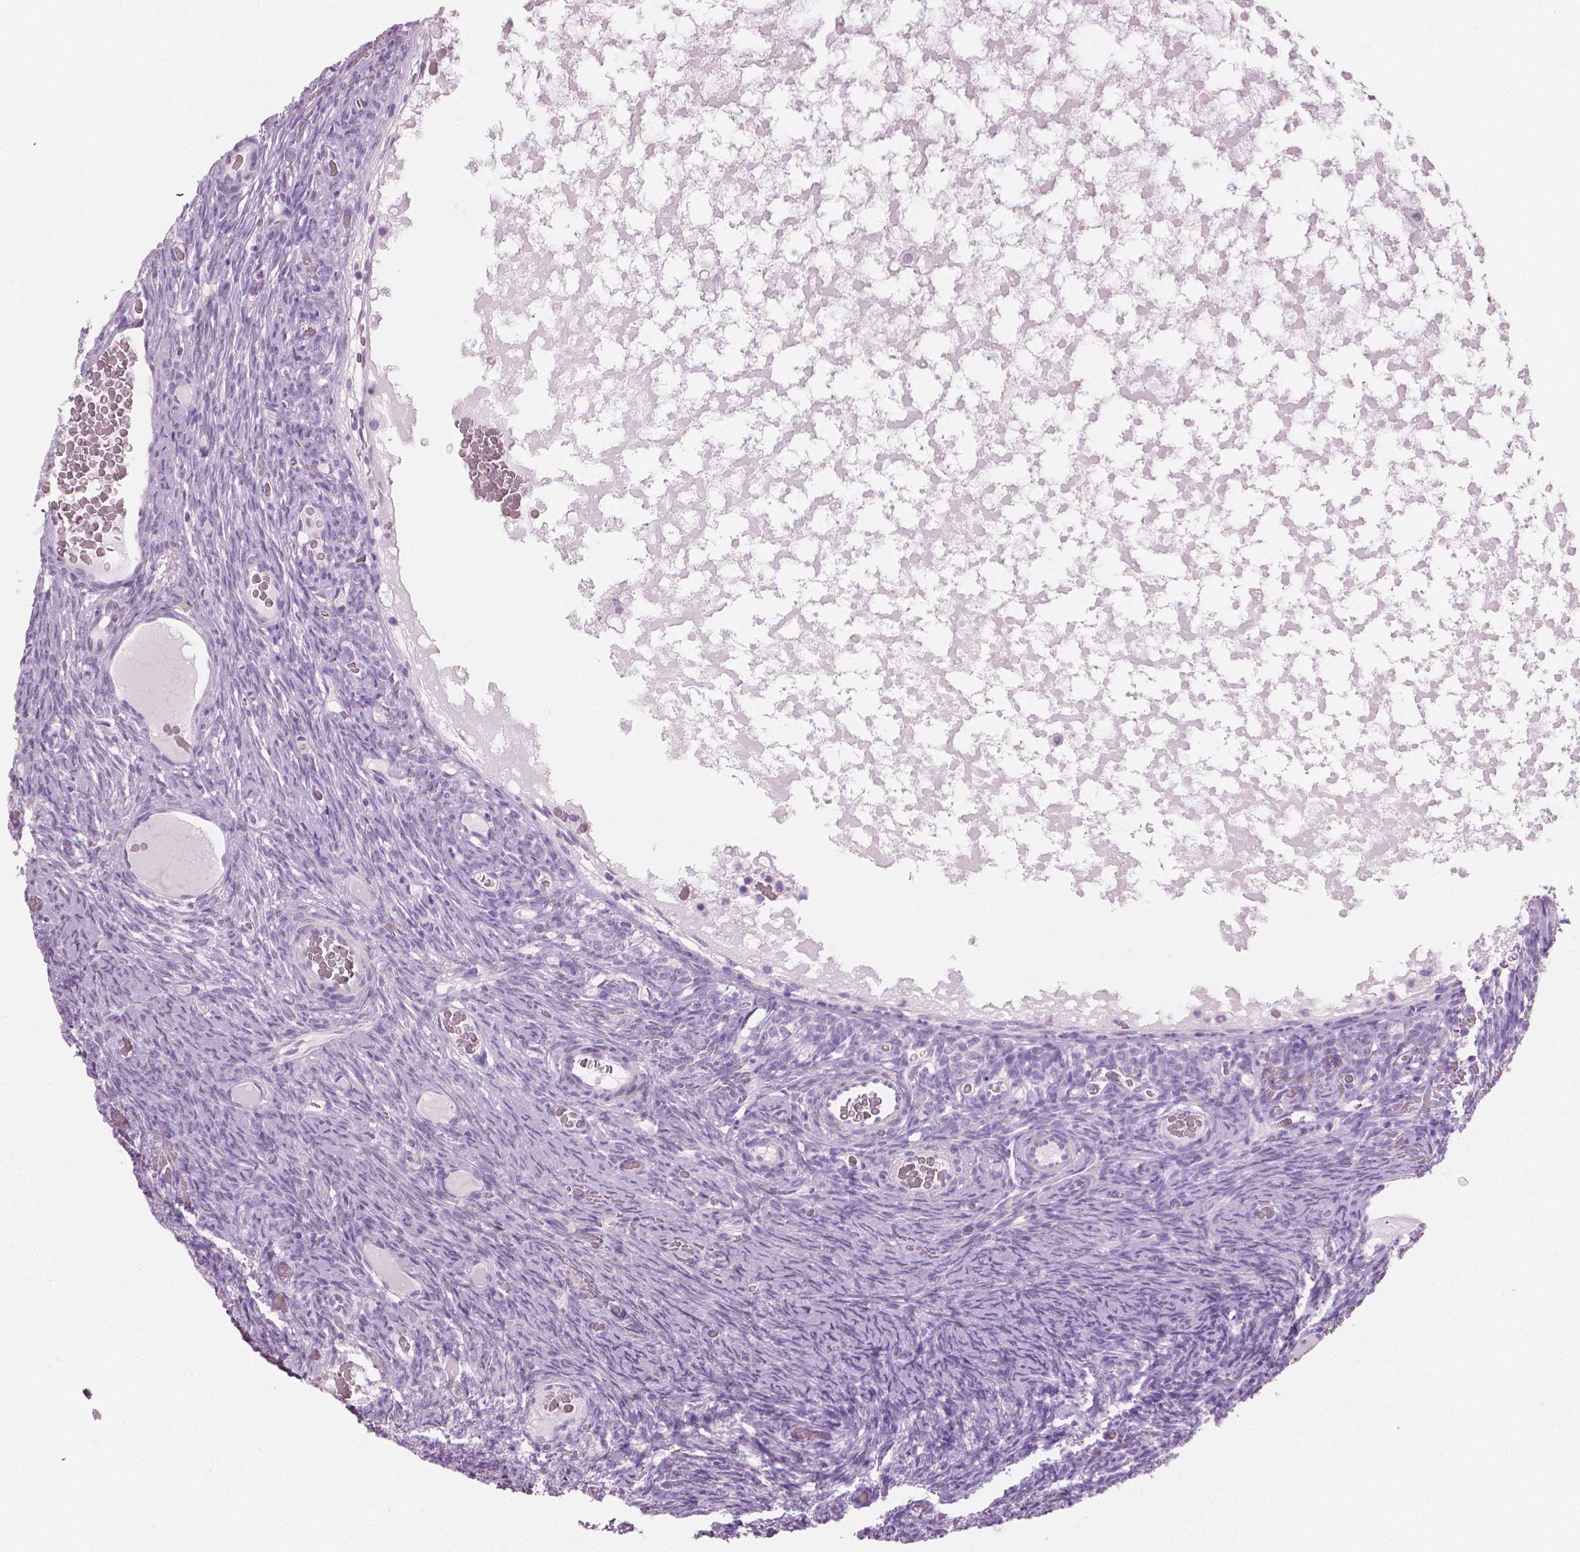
{"staining": {"intensity": "negative", "quantity": "none", "location": "none"}, "tissue": "ovary", "cell_type": "Follicle cells", "image_type": "normal", "snomed": [{"axis": "morphology", "description": "Normal tissue, NOS"}, {"axis": "topography", "description": "Ovary"}], "caption": "The histopathology image demonstrates no staining of follicle cells in benign ovary. (DAB (3,3'-diaminobenzidine) immunohistochemistry, high magnification).", "gene": "PLIN4", "patient": {"sex": "female", "age": 34}}